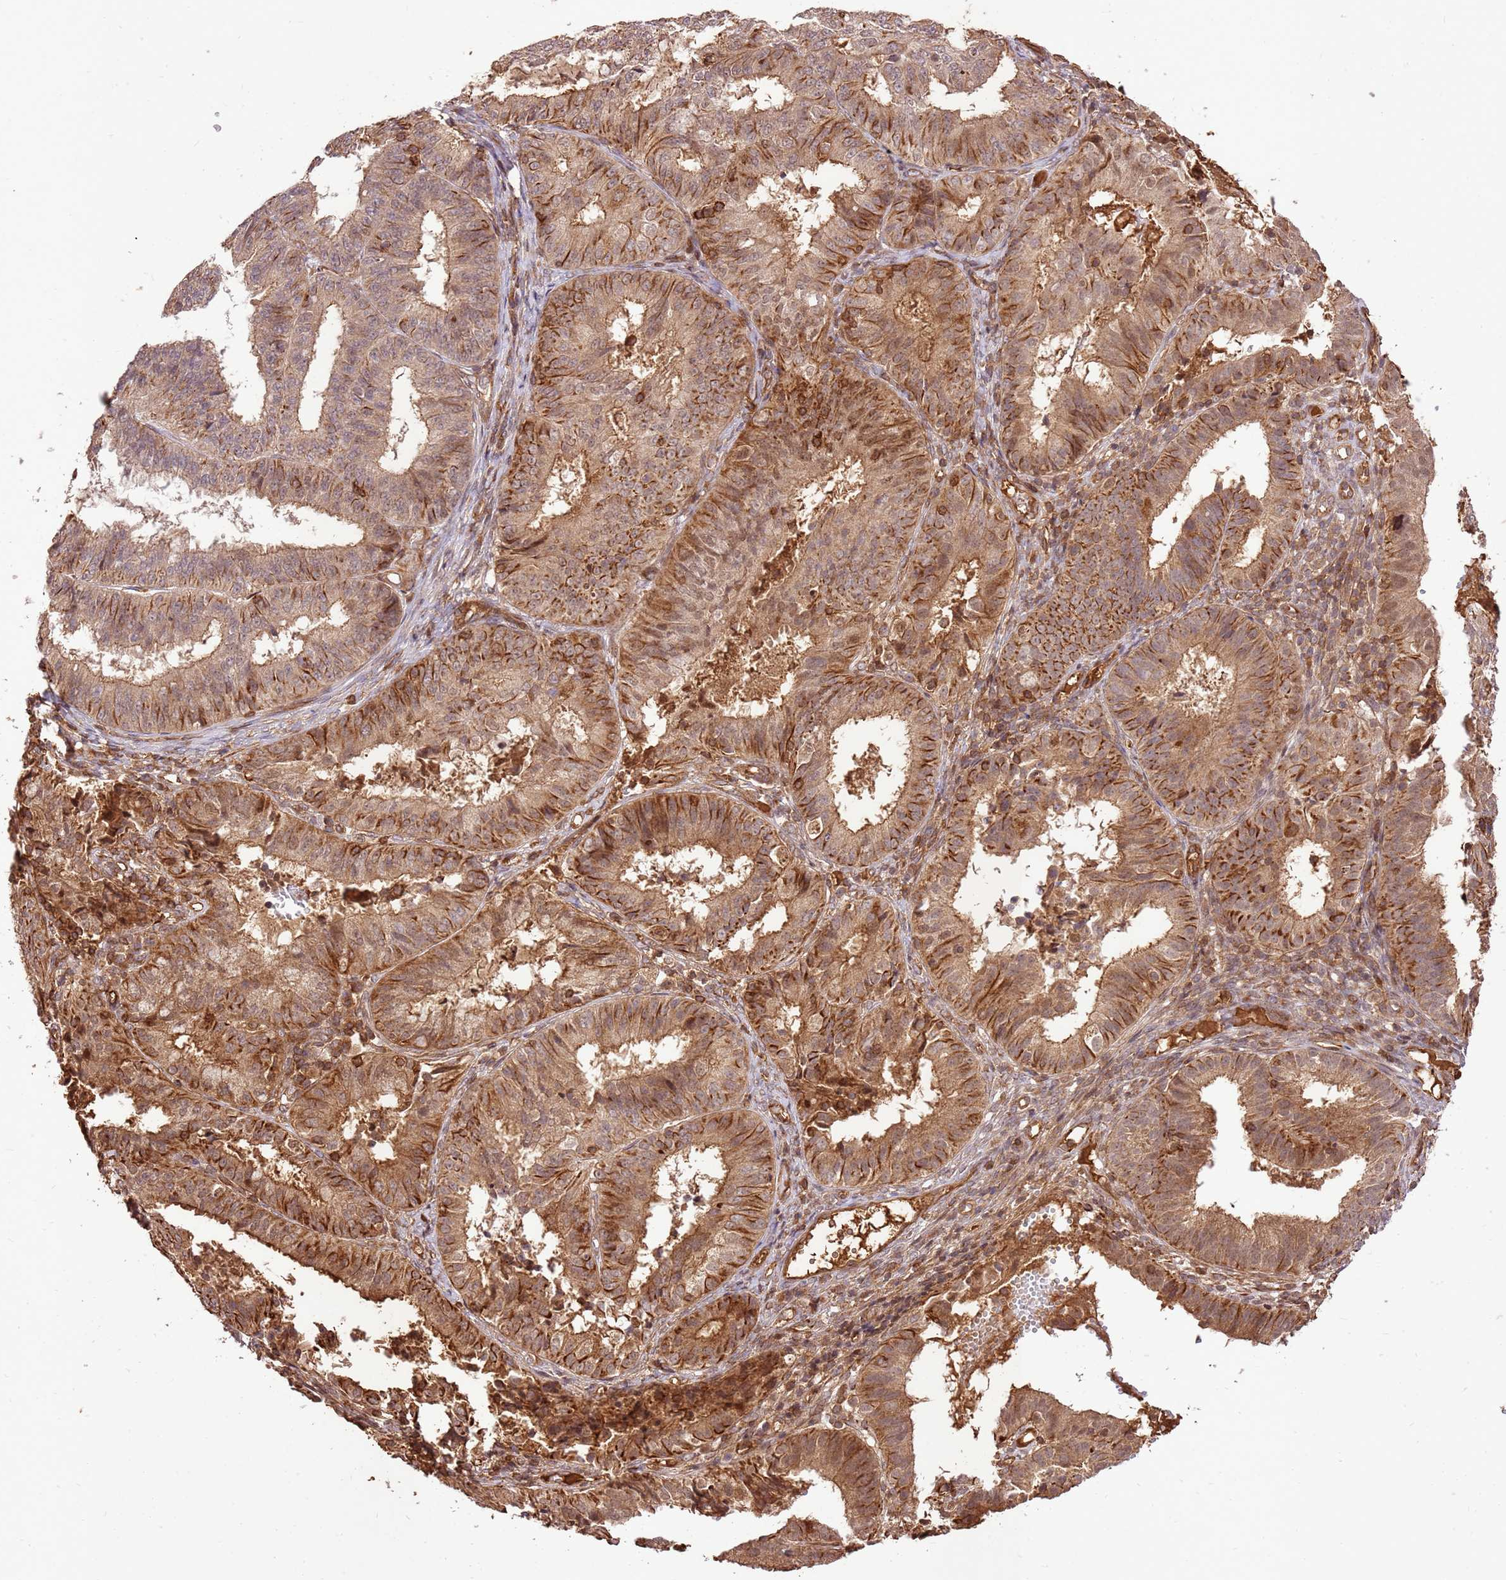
{"staining": {"intensity": "moderate", "quantity": ">75%", "location": "cytoplasmic/membranous,nuclear"}, "tissue": "endometrial cancer", "cell_type": "Tumor cells", "image_type": "cancer", "snomed": [{"axis": "morphology", "description": "Adenocarcinoma, NOS"}, {"axis": "topography", "description": "Endometrium"}], "caption": "Tumor cells show medium levels of moderate cytoplasmic/membranous and nuclear staining in about >75% of cells in human endometrial cancer (adenocarcinoma). (IHC, brightfield microscopy, high magnification).", "gene": "KATNAL2", "patient": {"sex": "female", "age": 51}}